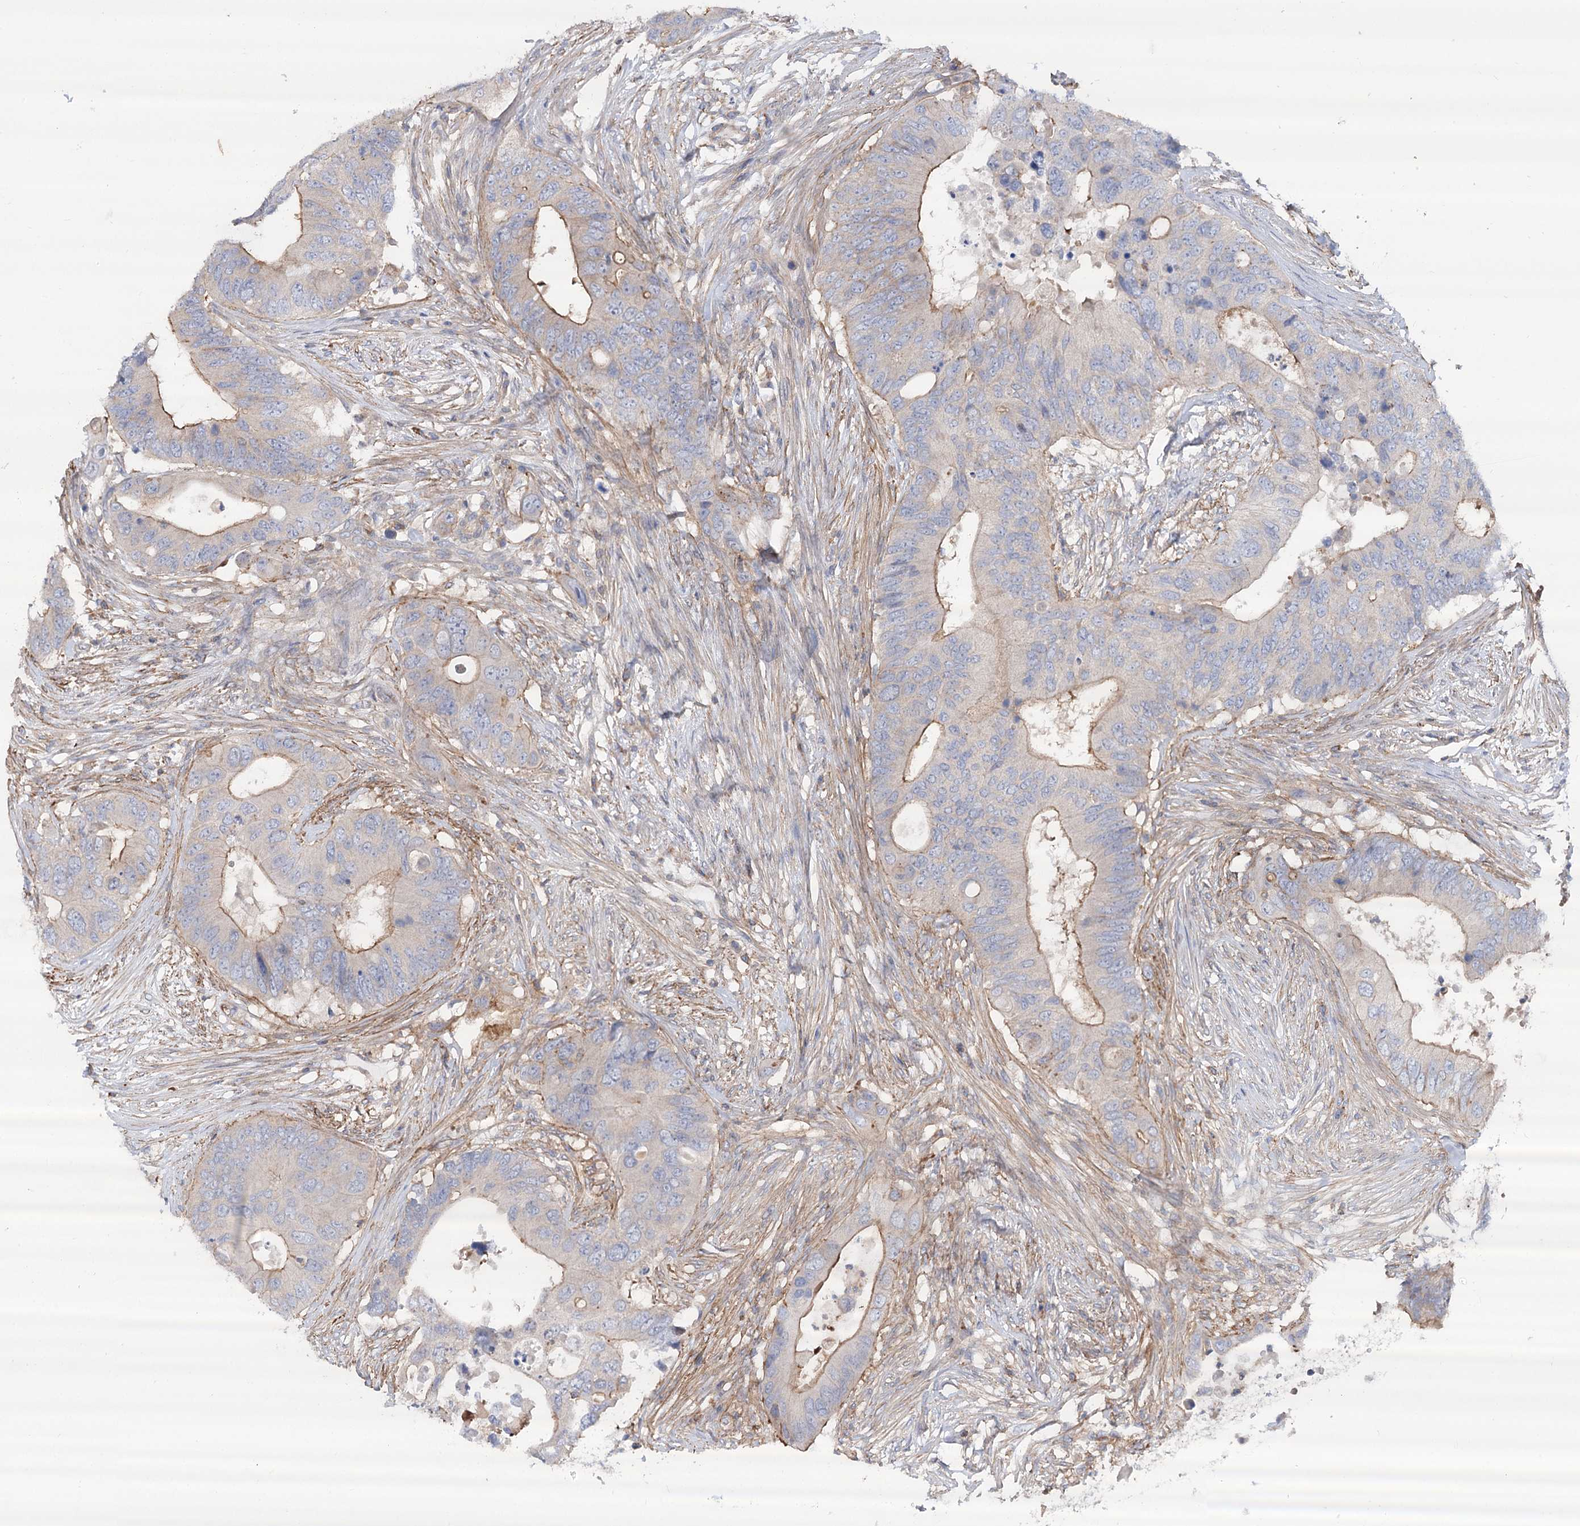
{"staining": {"intensity": "moderate", "quantity": "<25%", "location": "cytoplasmic/membranous"}, "tissue": "colorectal cancer", "cell_type": "Tumor cells", "image_type": "cancer", "snomed": [{"axis": "morphology", "description": "Adenocarcinoma, NOS"}, {"axis": "topography", "description": "Colon"}], "caption": "Immunohistochemistry (IHC) photomicrograph of human colorectal cancer (adenocarcinoma) stained for a protein (brown), which reveals low levels of moderate cytoplasmic/membranous expression in approximately <25% of tumor cells.", "gene": "LARP1B", "patient": {"sex": "male", "age": 71}}